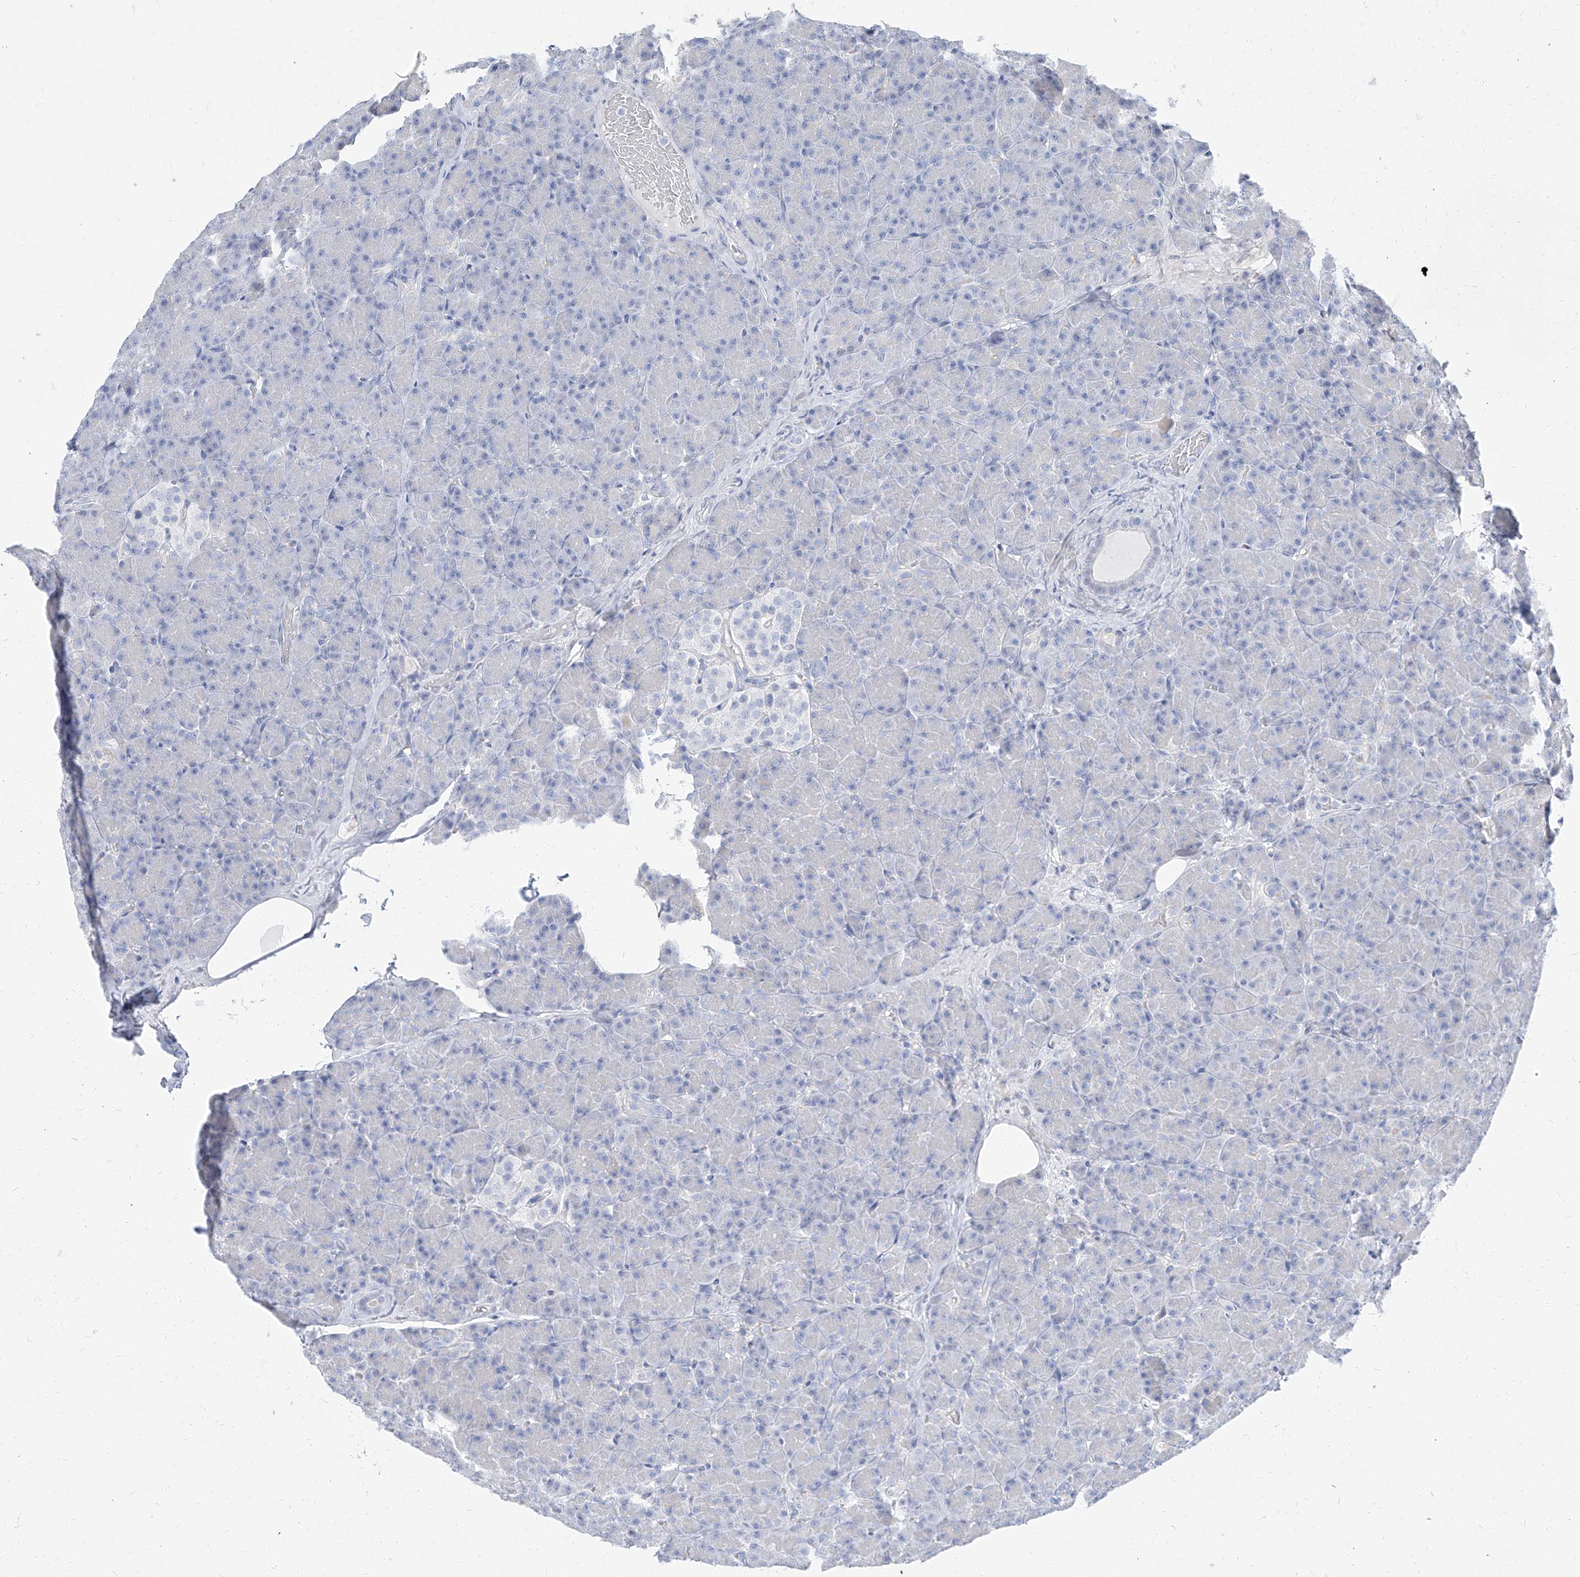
{"staining": {"intensity": "negative", "quantity": "none", "location": "none"}, "tissue": "pancreas", "cell_type": "Exocrine glandular cells", "image_type": "normal", "snomed": [{"axis": "morphology", "description": "Normal tissue, NOS"}, {"axis": "topography", "description": "Pancreas"}], "caption": "Unremarkable pancreas was stained to show a protein in brown. There is no significant expression in exocrine glandular cells. (Immunohistochemistry, brightfield microscopy, high magnification).", "gene": "TXLNB", "patient": {"sex": "female", "age": 43}}